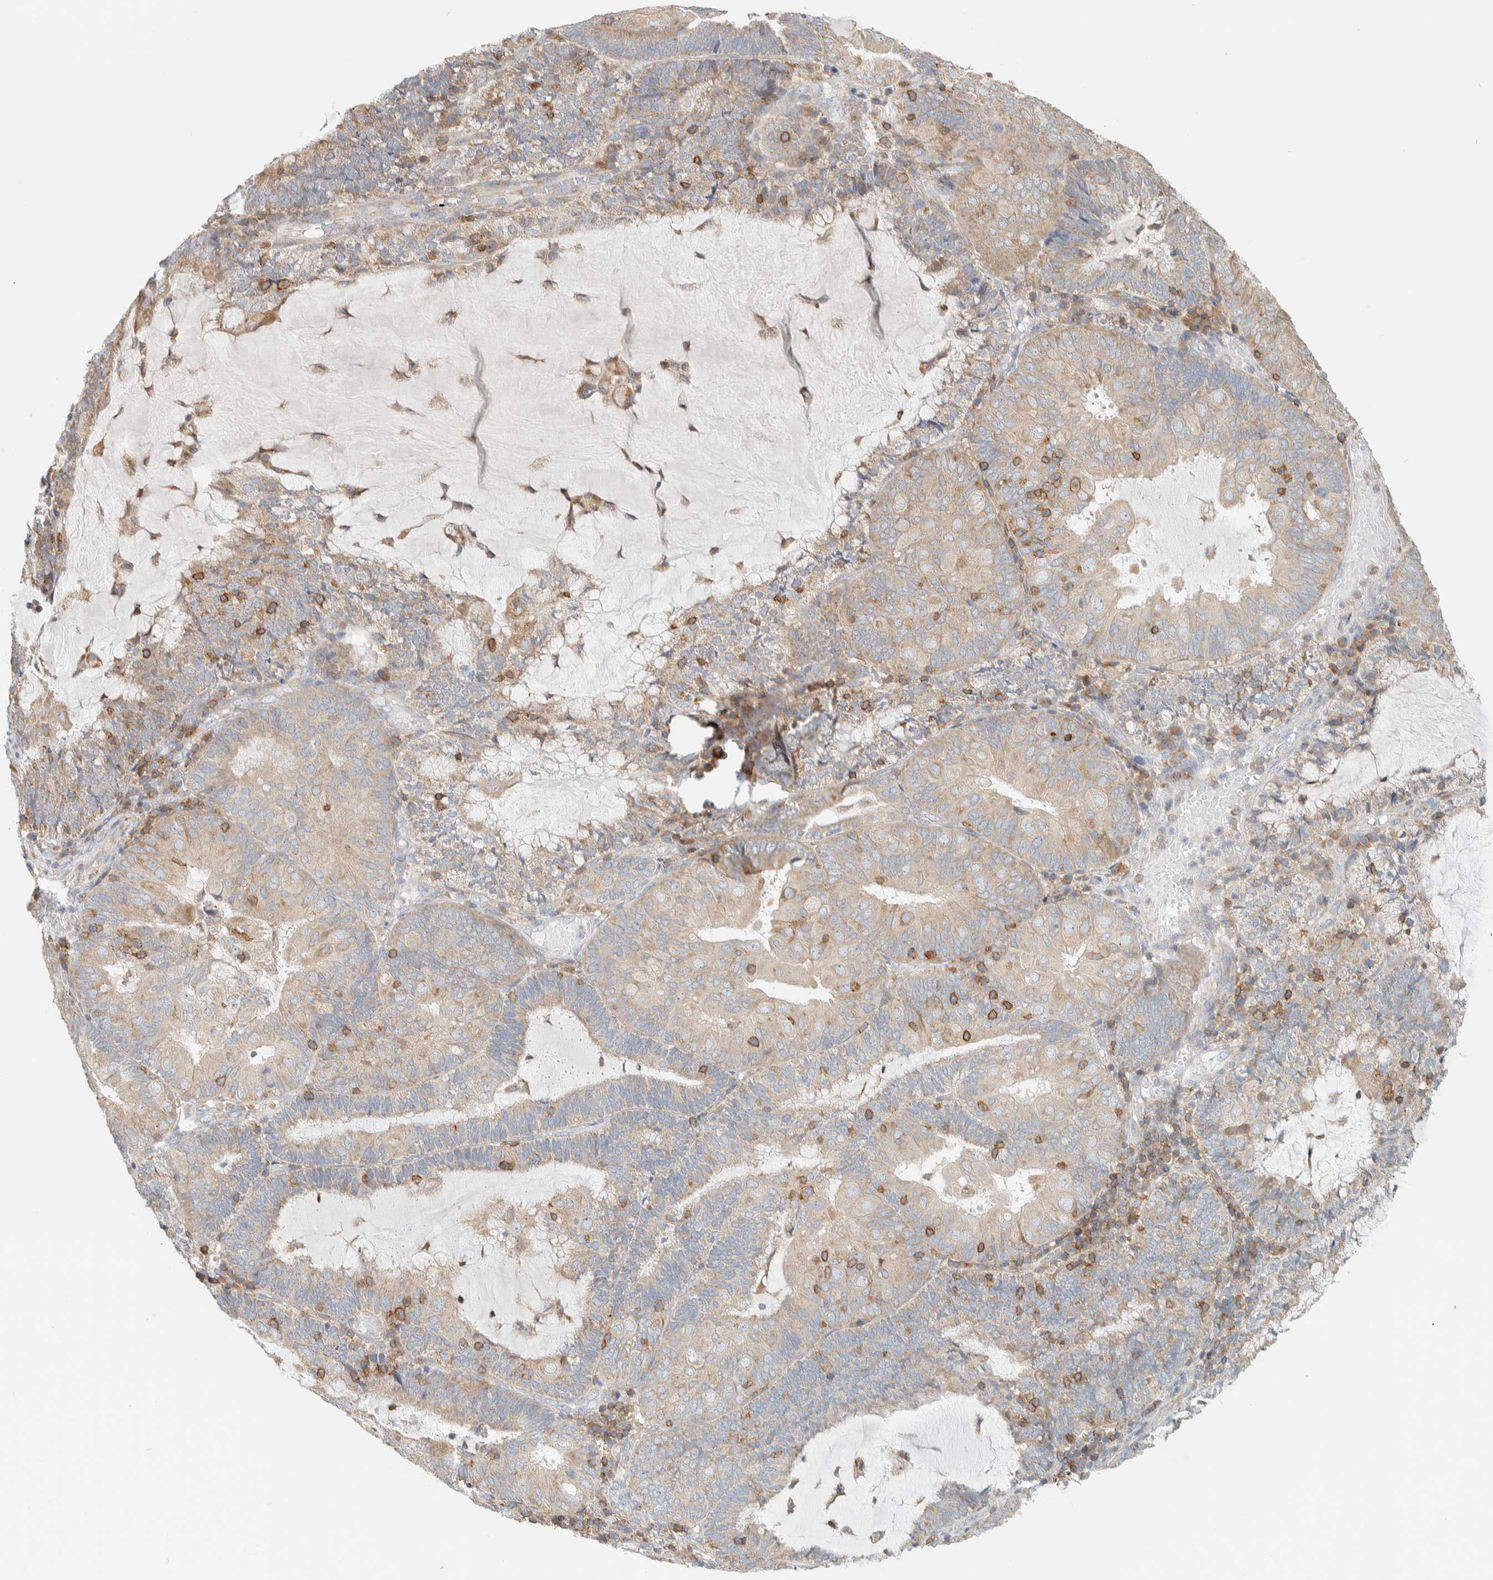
{"staining": {"intensity": "weak", "quantity": ">75%", "location": "cytoplasmic/membranous"}, "tissue": "endometrial cancer", "cell_type": "Tumor cells", "image_type": "cancer", "snomed": [{"axis": "morphology", "description": "Adenocarcinoma, NOS"}, {"axis": "topography", "description": "Endometrium"}], "caption": "Protein staining exhibits weak cytoplasmic/membranous staining in about >75% of tumor cells in endometrial cancer (adenocarcinoma).", "gene": "CCDC57", "patient": {"sex": "female", "age": 81}}